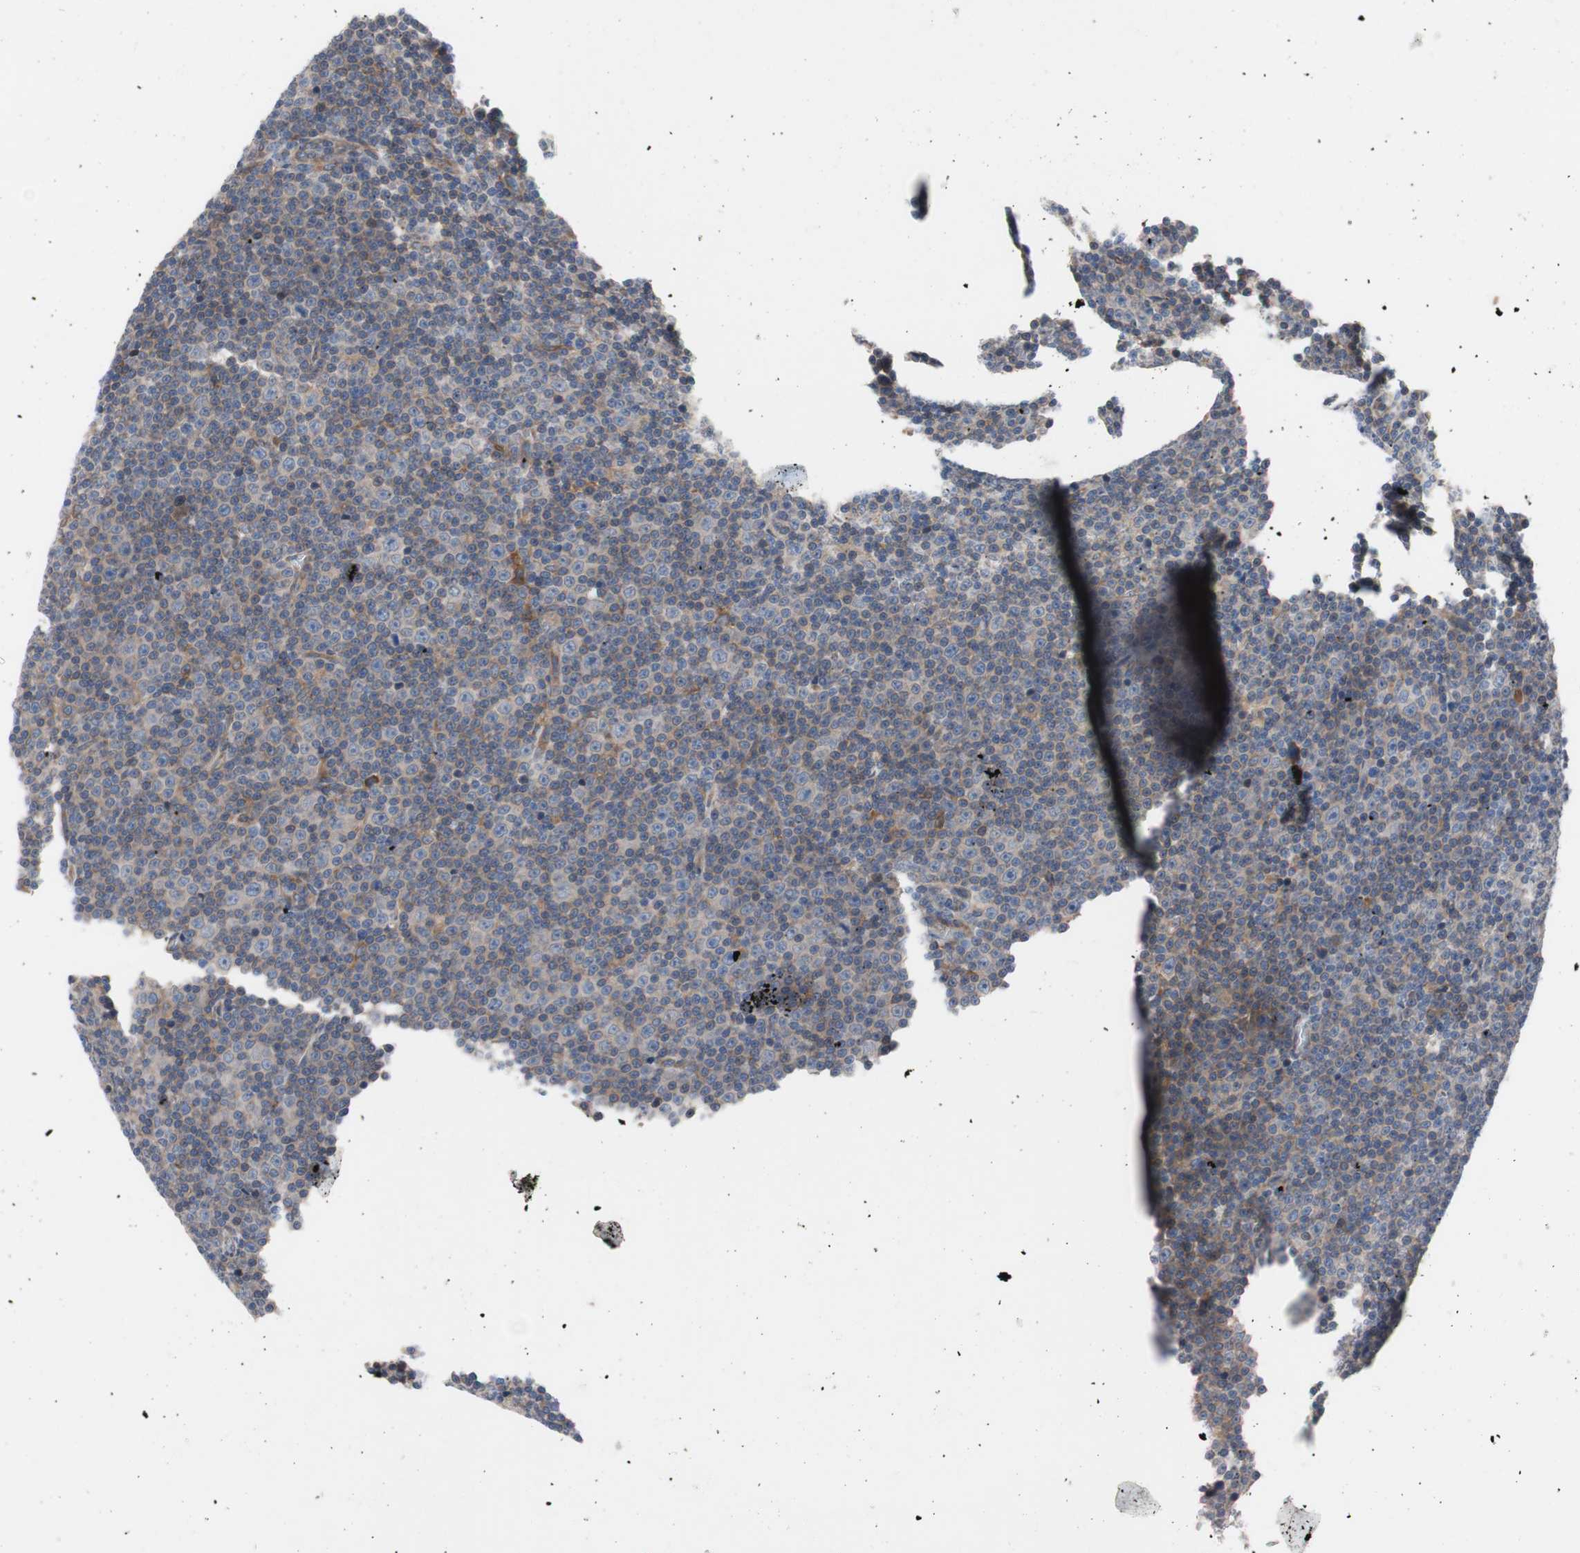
{"staining": {"intensity": "negative", "quantity": "none", "location": "none"}, "tissue": "lymphoma", "cell_type": "Tumor cells", "image_type": "cancer", "snomed": [{"axis": "morphology", "description": "Malignant lymphoma, non-Hodgkin's type, Low grade"}, {"axis": "topography", "description": "Lymph node"}], "caption": "High power microscopy micrograph of an immunohistochemistry histopathology image of lymphoma, revealing no significant expression in tumor cells.", "gene": "KANSL1", "patient": {"sex": "female", "age": 67}}